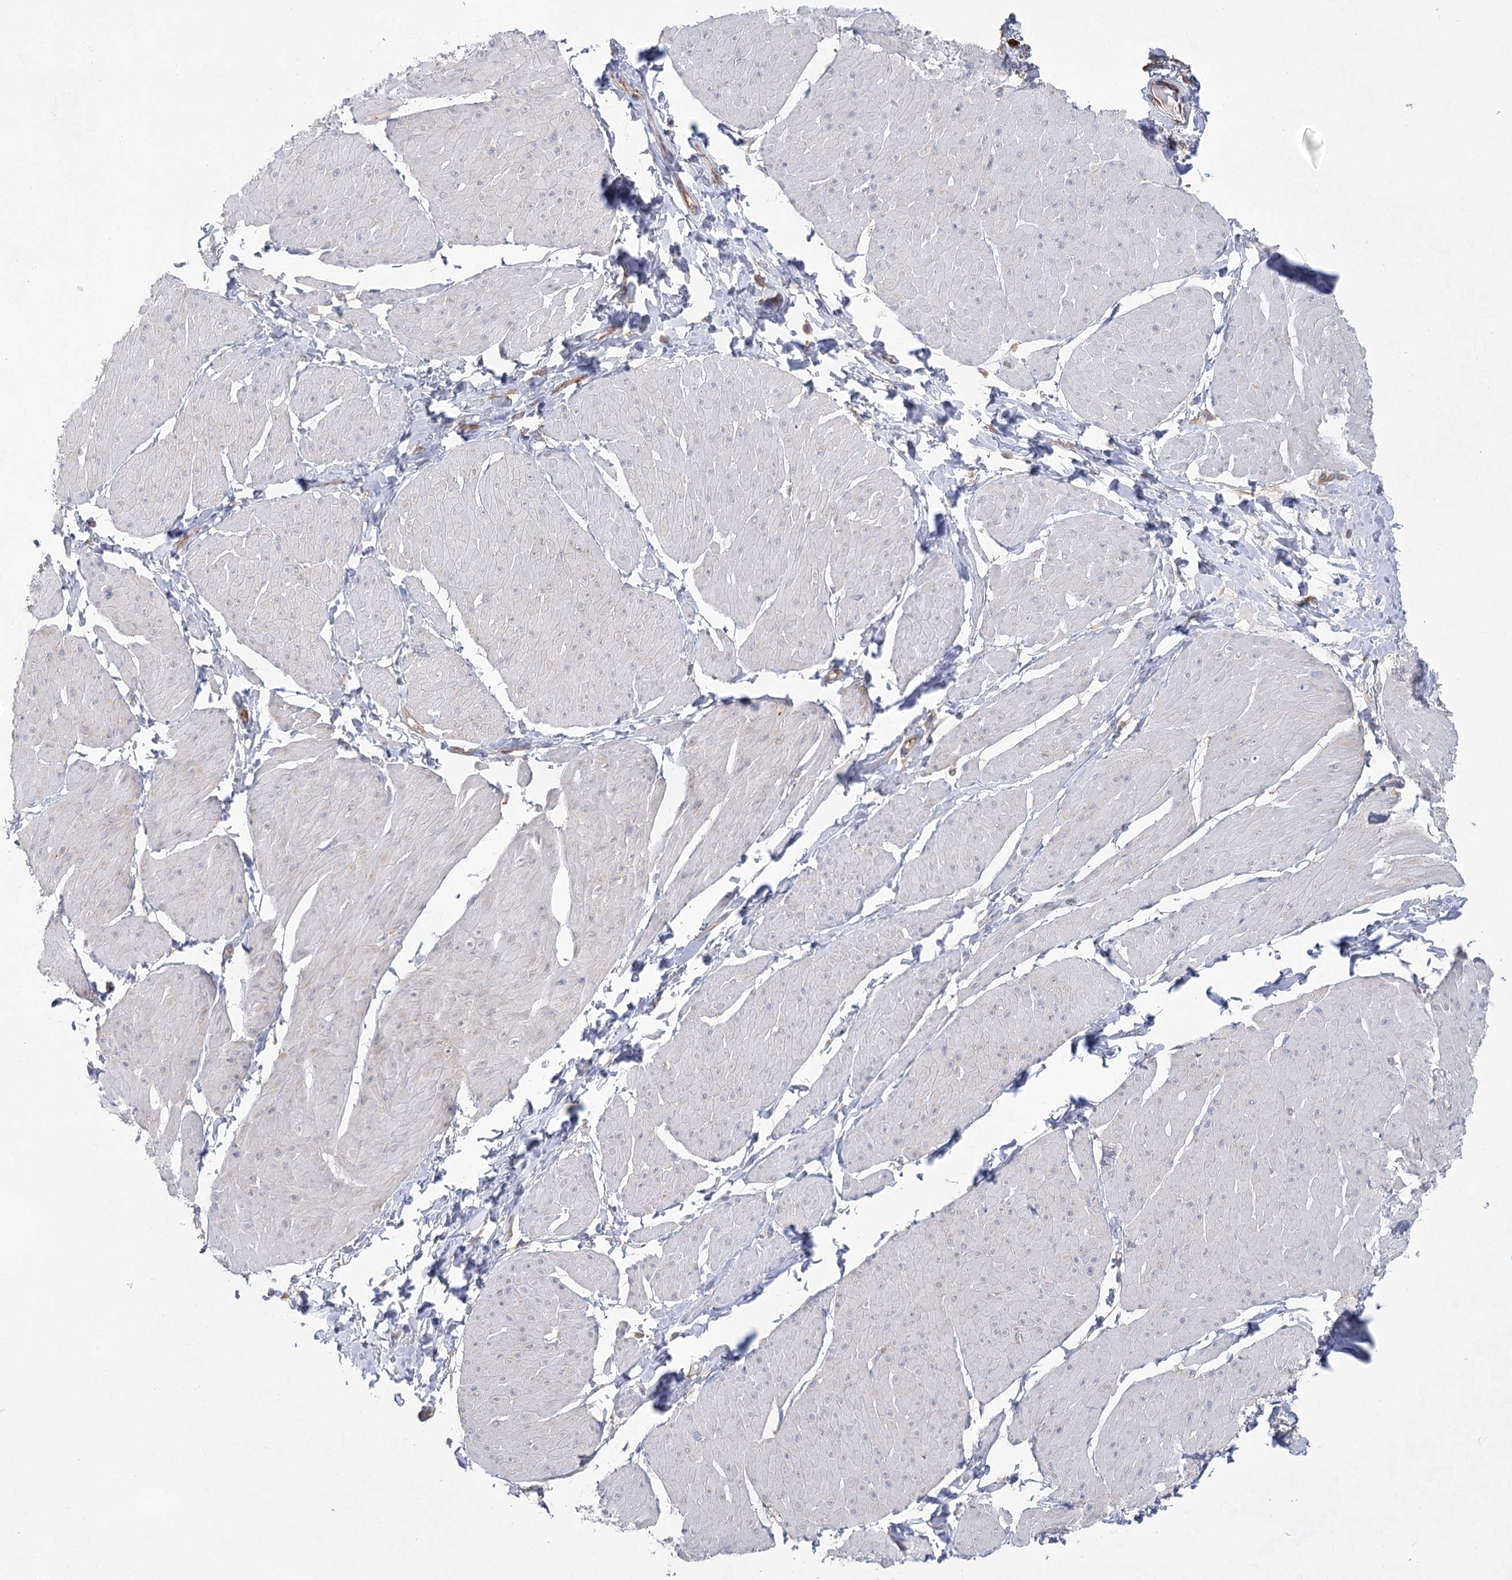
{"staining": {"intensity": "negative", "quantity": "none", "location": "none"}, "tissue": "smooth muscle", "cell_type": "Smooth muscle cells", "image_type": "normal", "snomed": [{"axis": "morphology", "description": "Urothelial carcinoma, High grade"}, {"axis": "topography", "description": "Urinary bladder"}], "caption": "IHC histopathology image of benign smooth muscle: smooth muscle stained with DAB (3,3'-diaminobenzidine) displays no significant protein positivity in smooth muscle cells.", "gene": "EIF3A", "patient": {"sex": "male", "age": 46}}